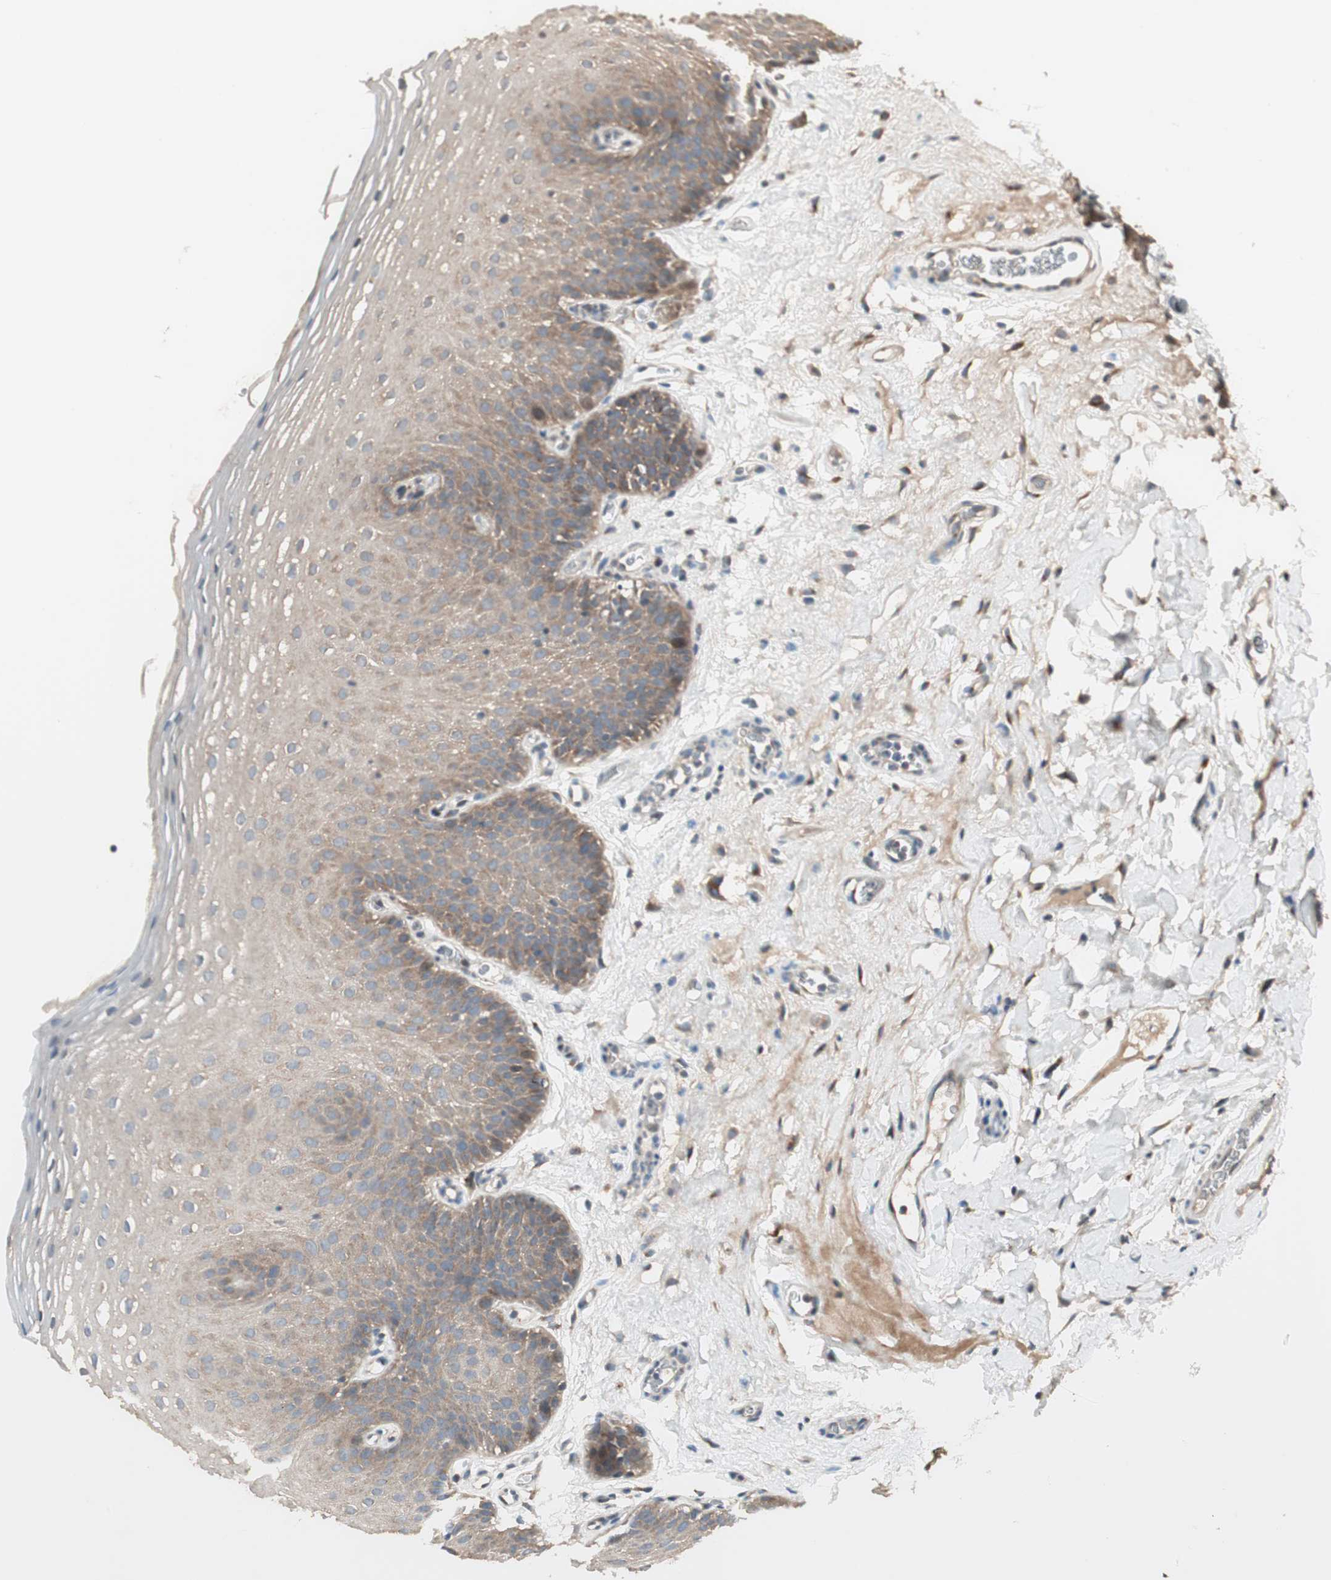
{"staining": {"intensity": "moderate", "quantity": ">75%", "location": "cytoplasmic/membranous"}, "tissue": "oral mucosa", "cell_type": "Squamous epithelial cells", "image_type": "normal", "snomed": [{"axis": "morphology", "description": "Normal tissue, NOS"}, {"axis": "morphology", "description": "Squamous cell carcinoma, NOS"}, {"axis": "topography", "description": "Skeletal muscle"}, {"axis": "topography", "description": "Oral tissue"}], "caption": "This micrograph exhibits benign oral mucosa stained with immunohistochemistry (IHC) to label a protein in brown. The cytoplasmic/membranous of squamous epithelial cells show moderate positivity for the protein. Nuclei are counter-stained blue.", "gene": "RARRES1", "patient": {"sex": "male", "age": 71}}